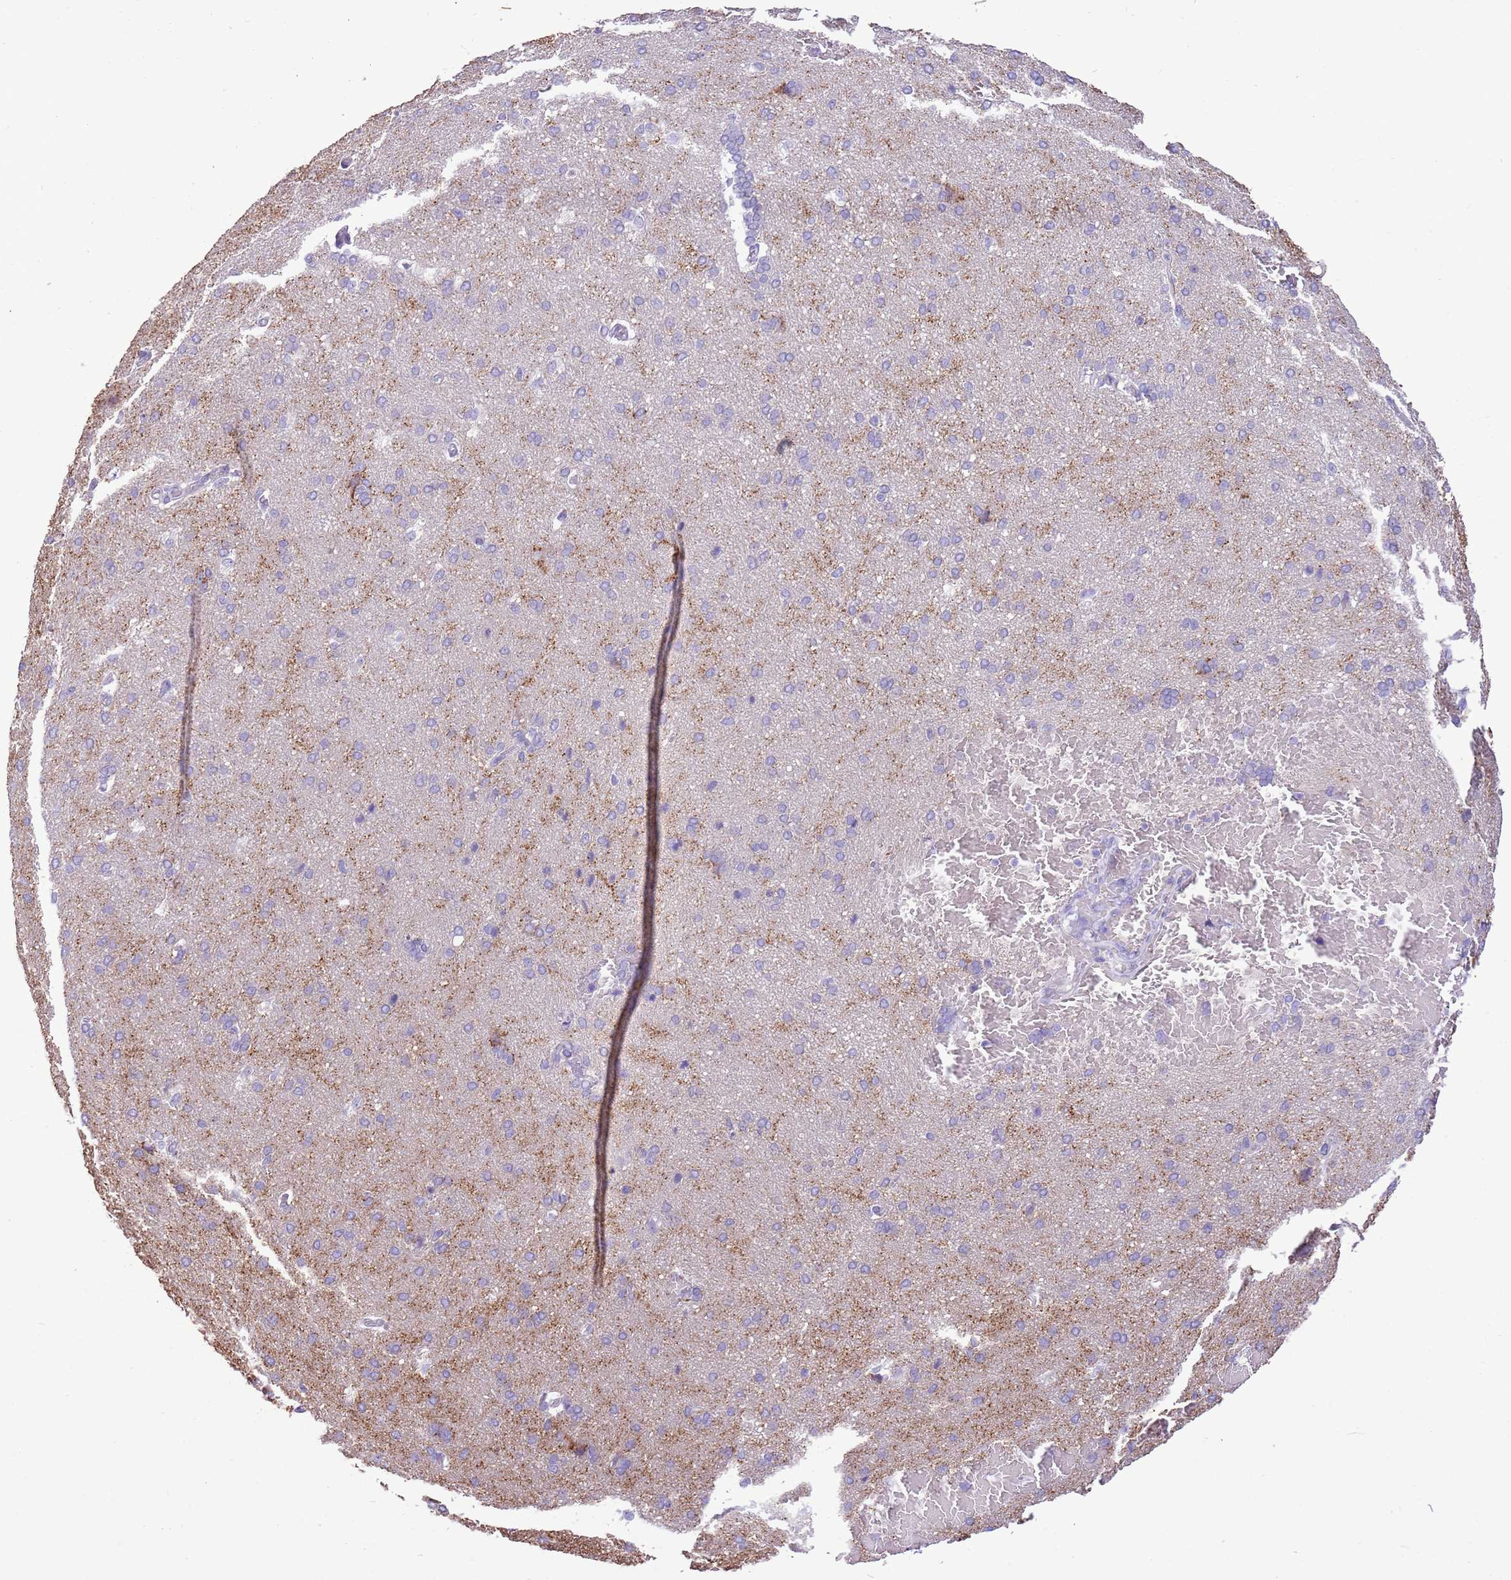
{"staining": {"intensity": "weak", "quantity": ">75%", "location": "cytoplasmic/membranous"}, "tissue": "cerebral cortex", "cell_type": "Endothelial cells", "image_type": "normal", "snomed": [{"axis": "morphology", "description": "Normal tissue, NOS"}, {"axis": "topography", "description": "Cerebral cortex"}], "caption": "The micrograph displays immunohistochemical staining of benign cerebral cortex. There is weak cytoplasmic/membranous positivity is identified in approximately >75% of endothelial cells.", "gene": "SCAMP5", "patient": {"sex": "male", "age": 62}}